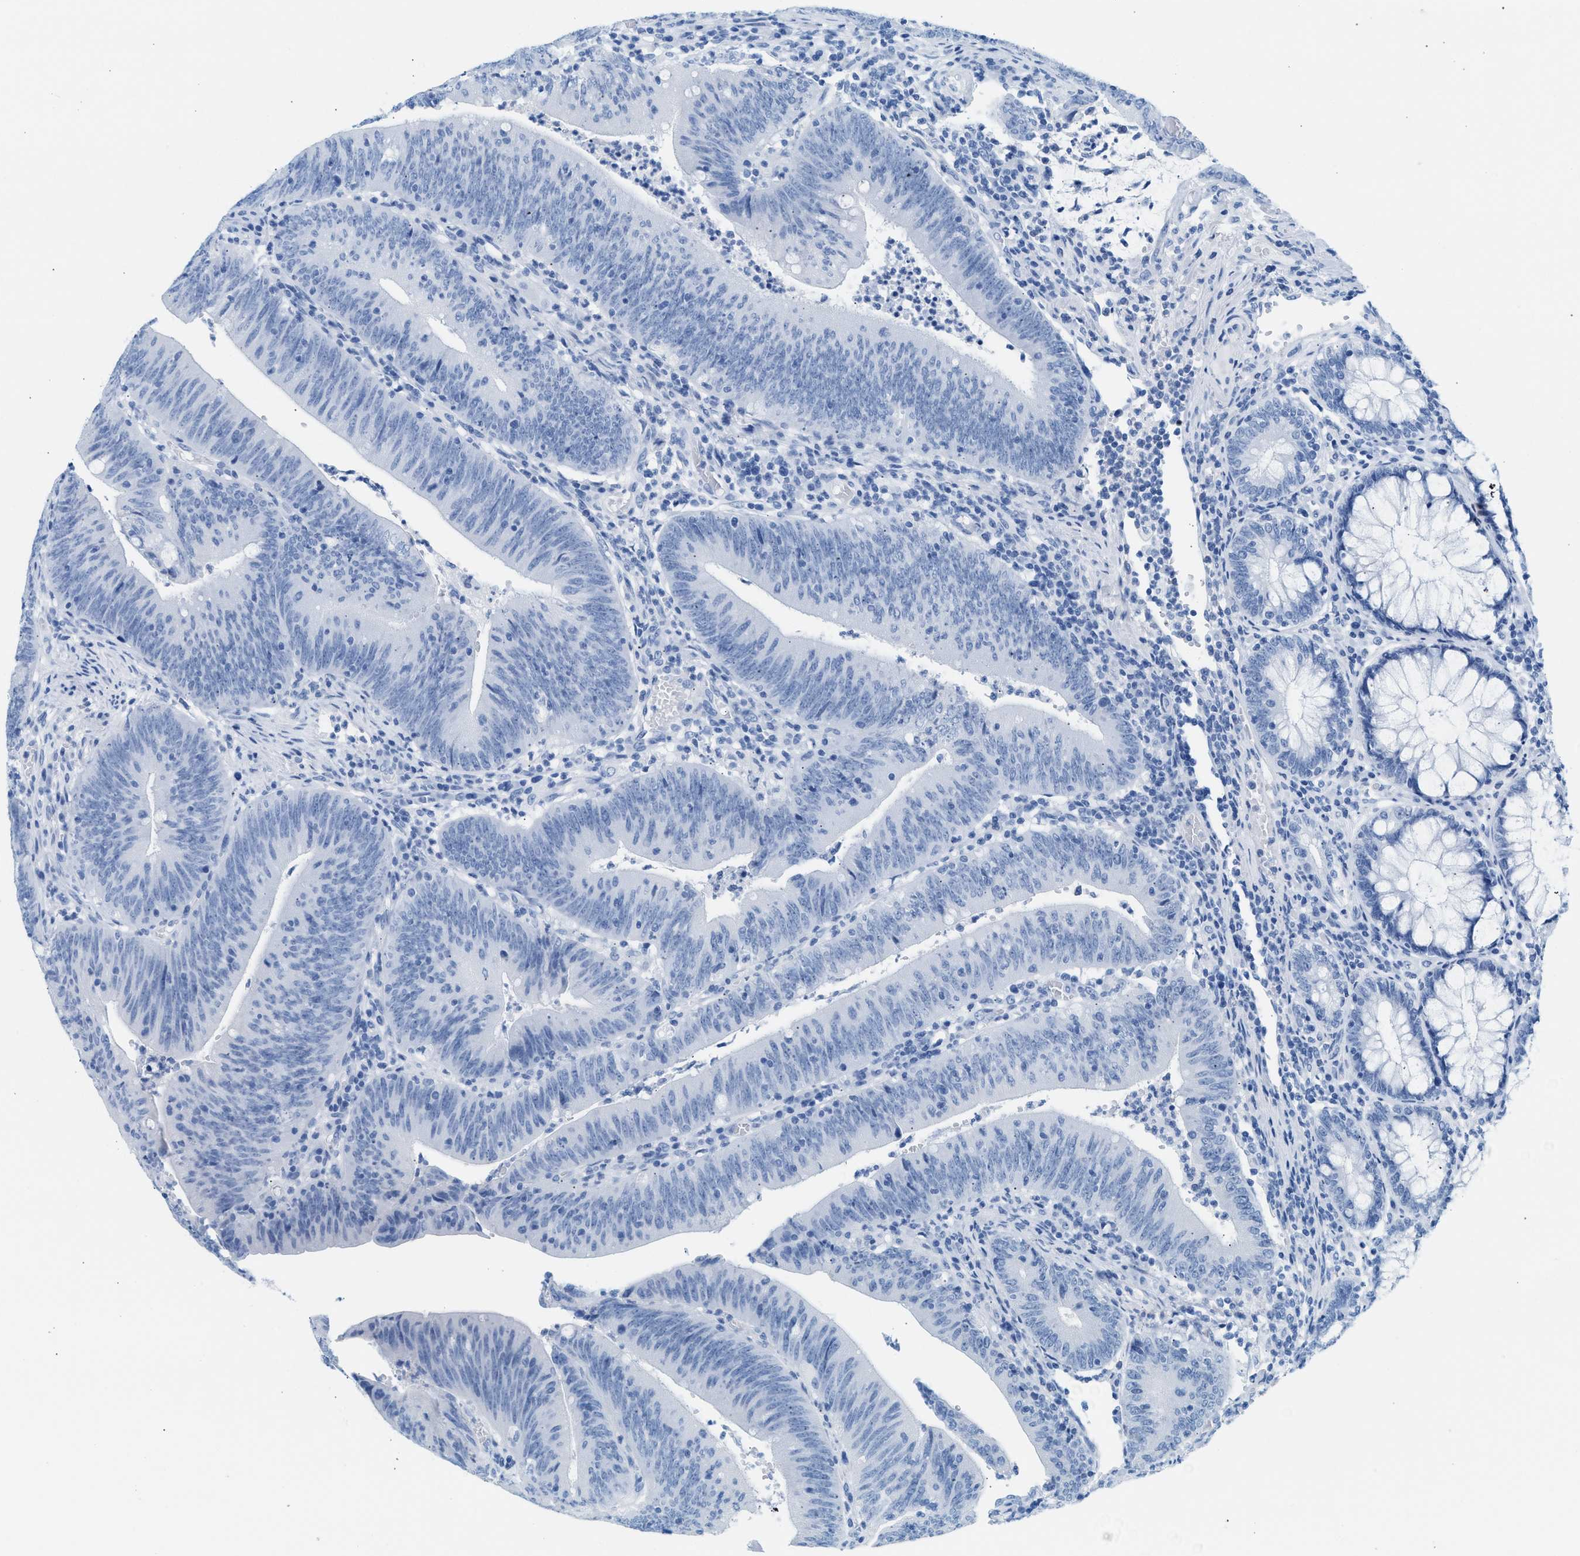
{"staining": {"intensity": "negative", "quantity": "none", "location": "none"}, "tissue": "colorectal cancer", "cell_type": "Tumor cells", "image_type": "cancer", "snomed": [{"axis": "morphology", "description": "Normal tissue, NOS"}, {"axis": "morphology", "description": "Adenocarcinoma, NOS"}, {"axis": "topography", "description": "Rectum"}], "caption": "This is an immunohistochemistry (IHC) histopathology image of colorectal cancer (adenocarcinoma). There is no staining in tumor cells.", "gene": "SPAM1", "patient": {"sex": "female", "age": 66}}